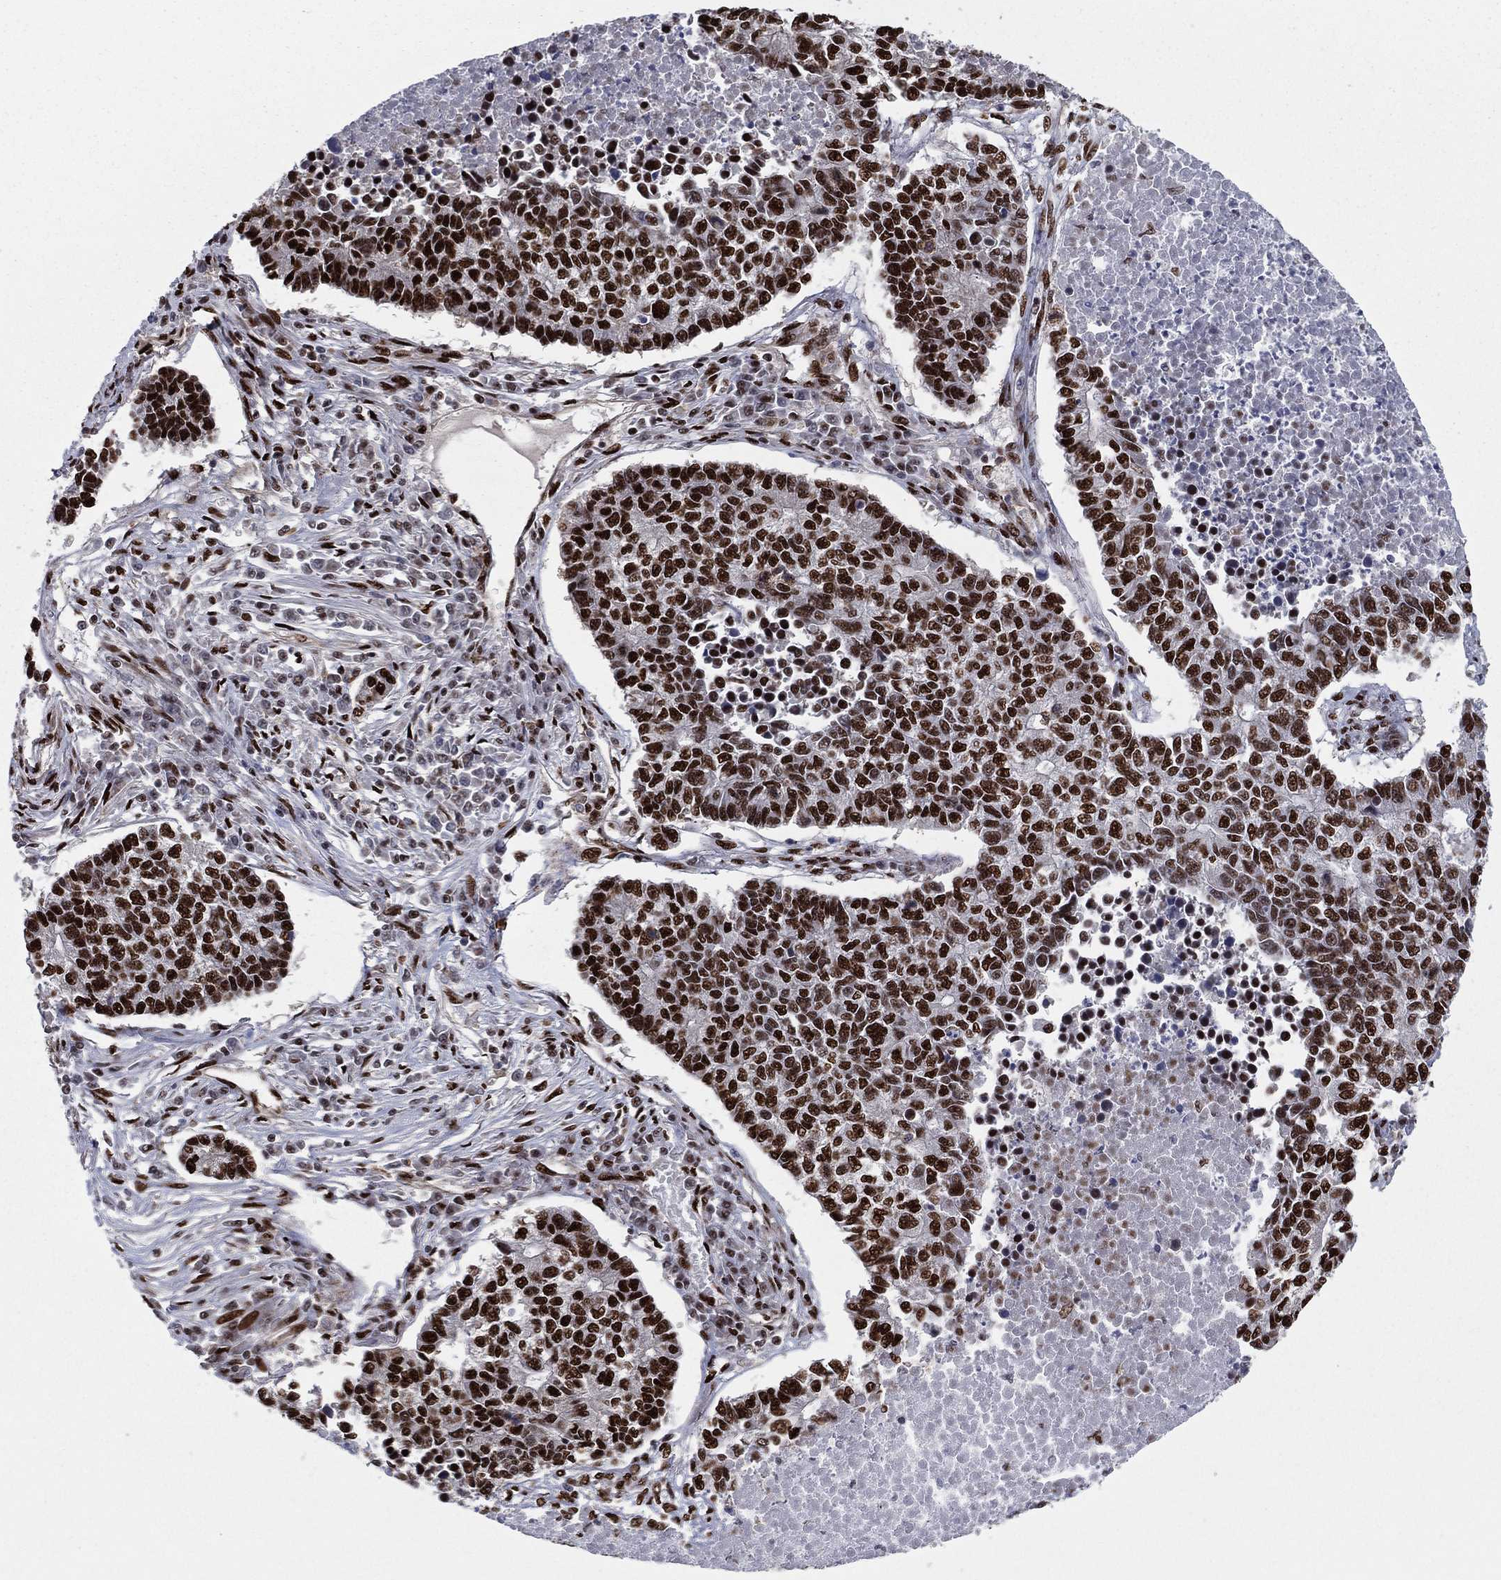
{"staining": {"intensity": "strong", "quantity": ">75%", "location": "nuclear"}, "tissue": "lung cancer", "cell_type": "Tumor cells", "image_type": "cancer", "snomed": [{"axis": "morphology", "description": "Adenocarcinoma, NOS"}, {"axis": "topography", "description": "Lung"}], "caption": "Tumor cells reveal high levels of strong nuclear positivity in approximately >75% of cells in human lung adenocarcinoma.", "gene": "TP53BP1", "patient": {"sex": "male", "age": 57}}